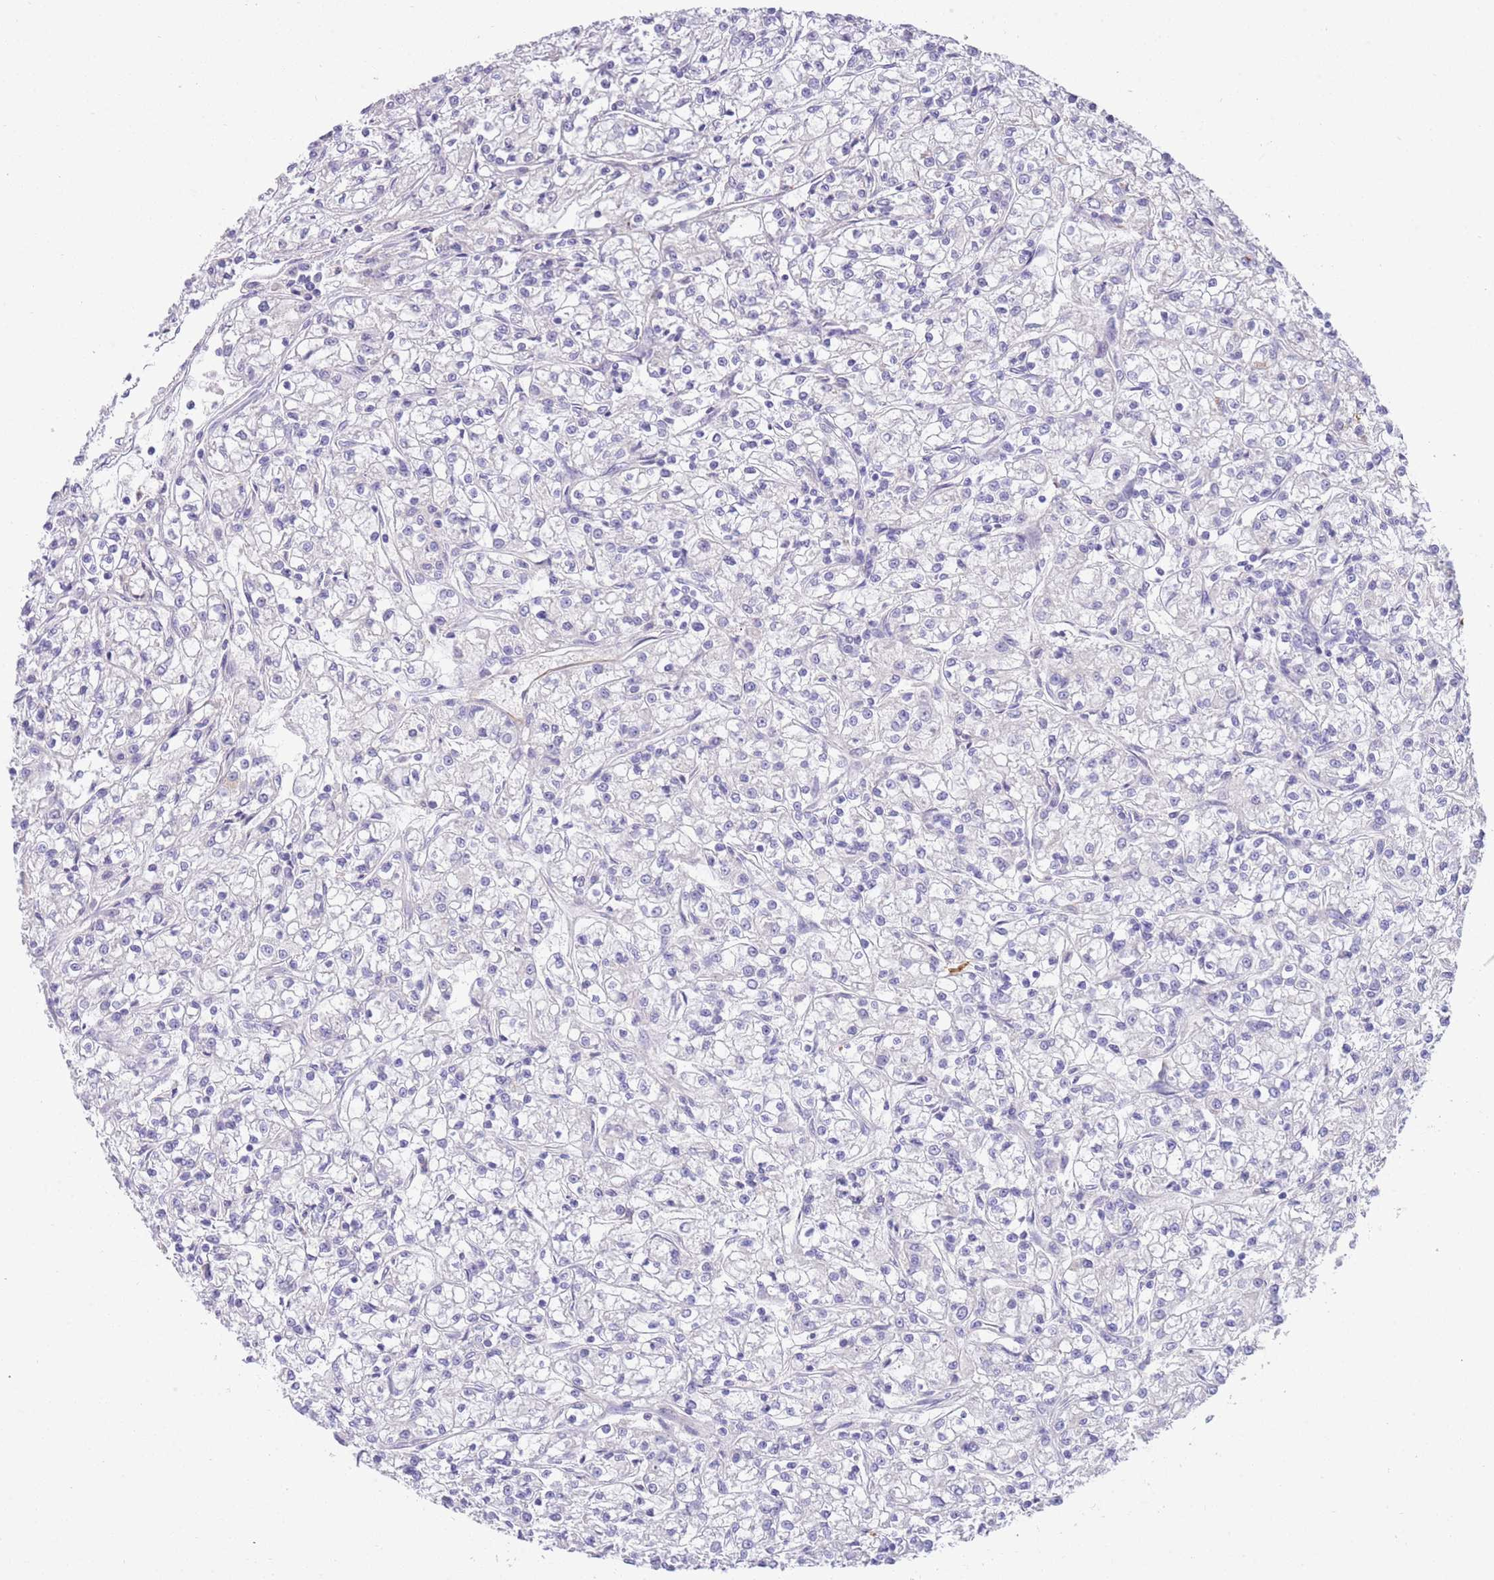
{"staining": {"intensity": "negative", "quantity": "none", "location": "none"}, "tissue": "renal cancer", "cell_type": "Tumor cells", "image_type": "cancer", "snomed": [{"axis": "morphology", "description": "Adenocarcinoma, NOS"}, {"axis": "topography", "description": "Kidney"}], "caption": "A micrograph of renal cancer stained for a protein displays no brown staining in tumor cells.", "gene": "SFTPA1", "patient": {"sex": "female", "age": 59}}